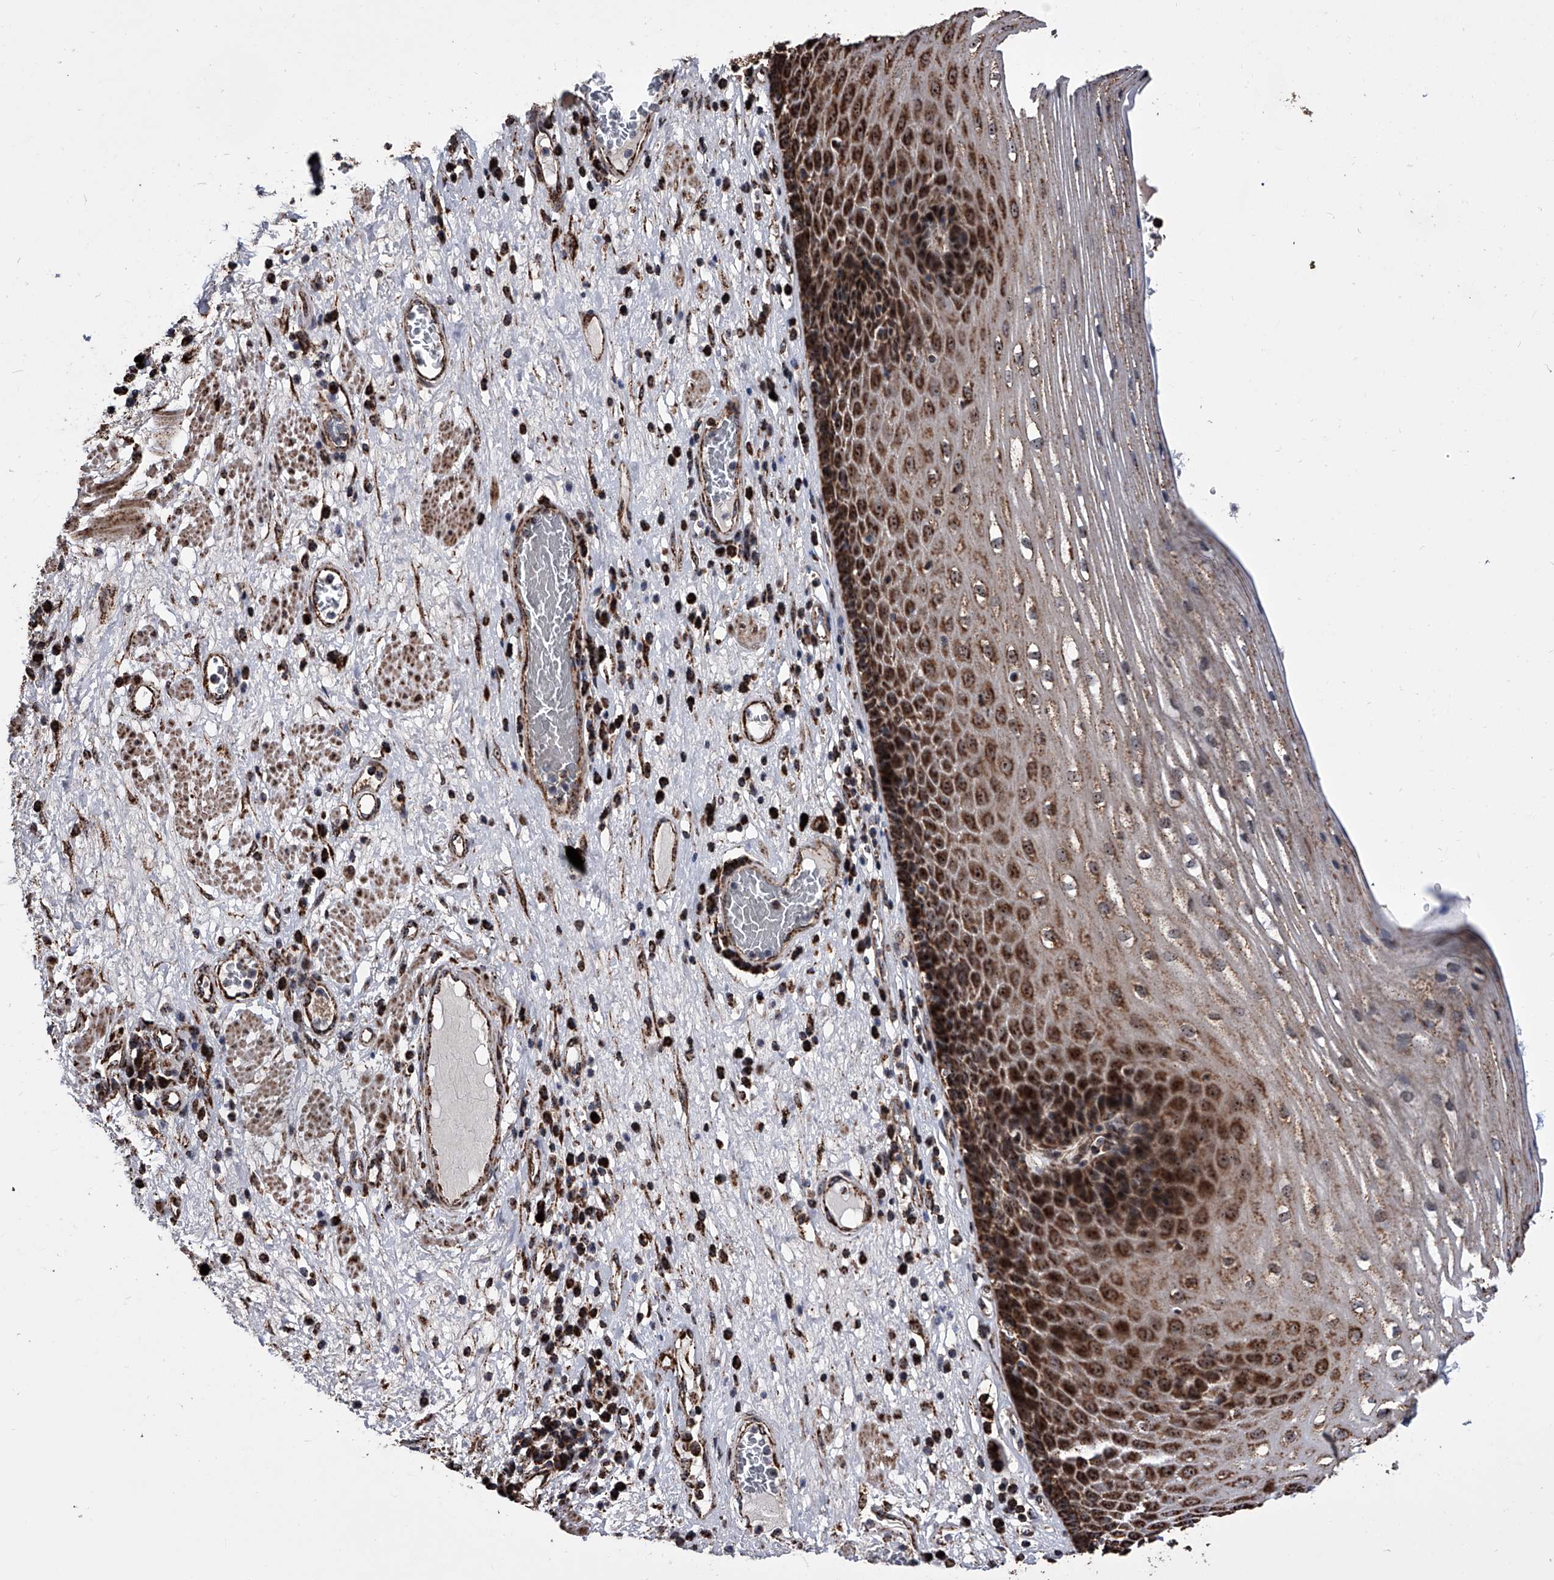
{"staining": {"intensity": "strong", "quantity": ">75%", "location": "cytoplasmic/membranous,nuclear"}, "tissue": "esophagus", "cell_type": "Squamous epithelial cells", "image_type": "normal", "snomed": [{"axis": "morphology", "description": "Normal tissue, NOS"}, {"axis": "morphology", "description": "Adenocarcinoma, NOS"}, {"axis": "topography", "description": "Esophagus"}], "caption": "Strong cytoplasmic/membranous,nuclear staining for a protein is identified in about >75% of squamous epithelial cells of normal esophagus using immunohistochemistry.", "gene": "SMPDL3A", "patient": {"sex": "male", "age": 62}}